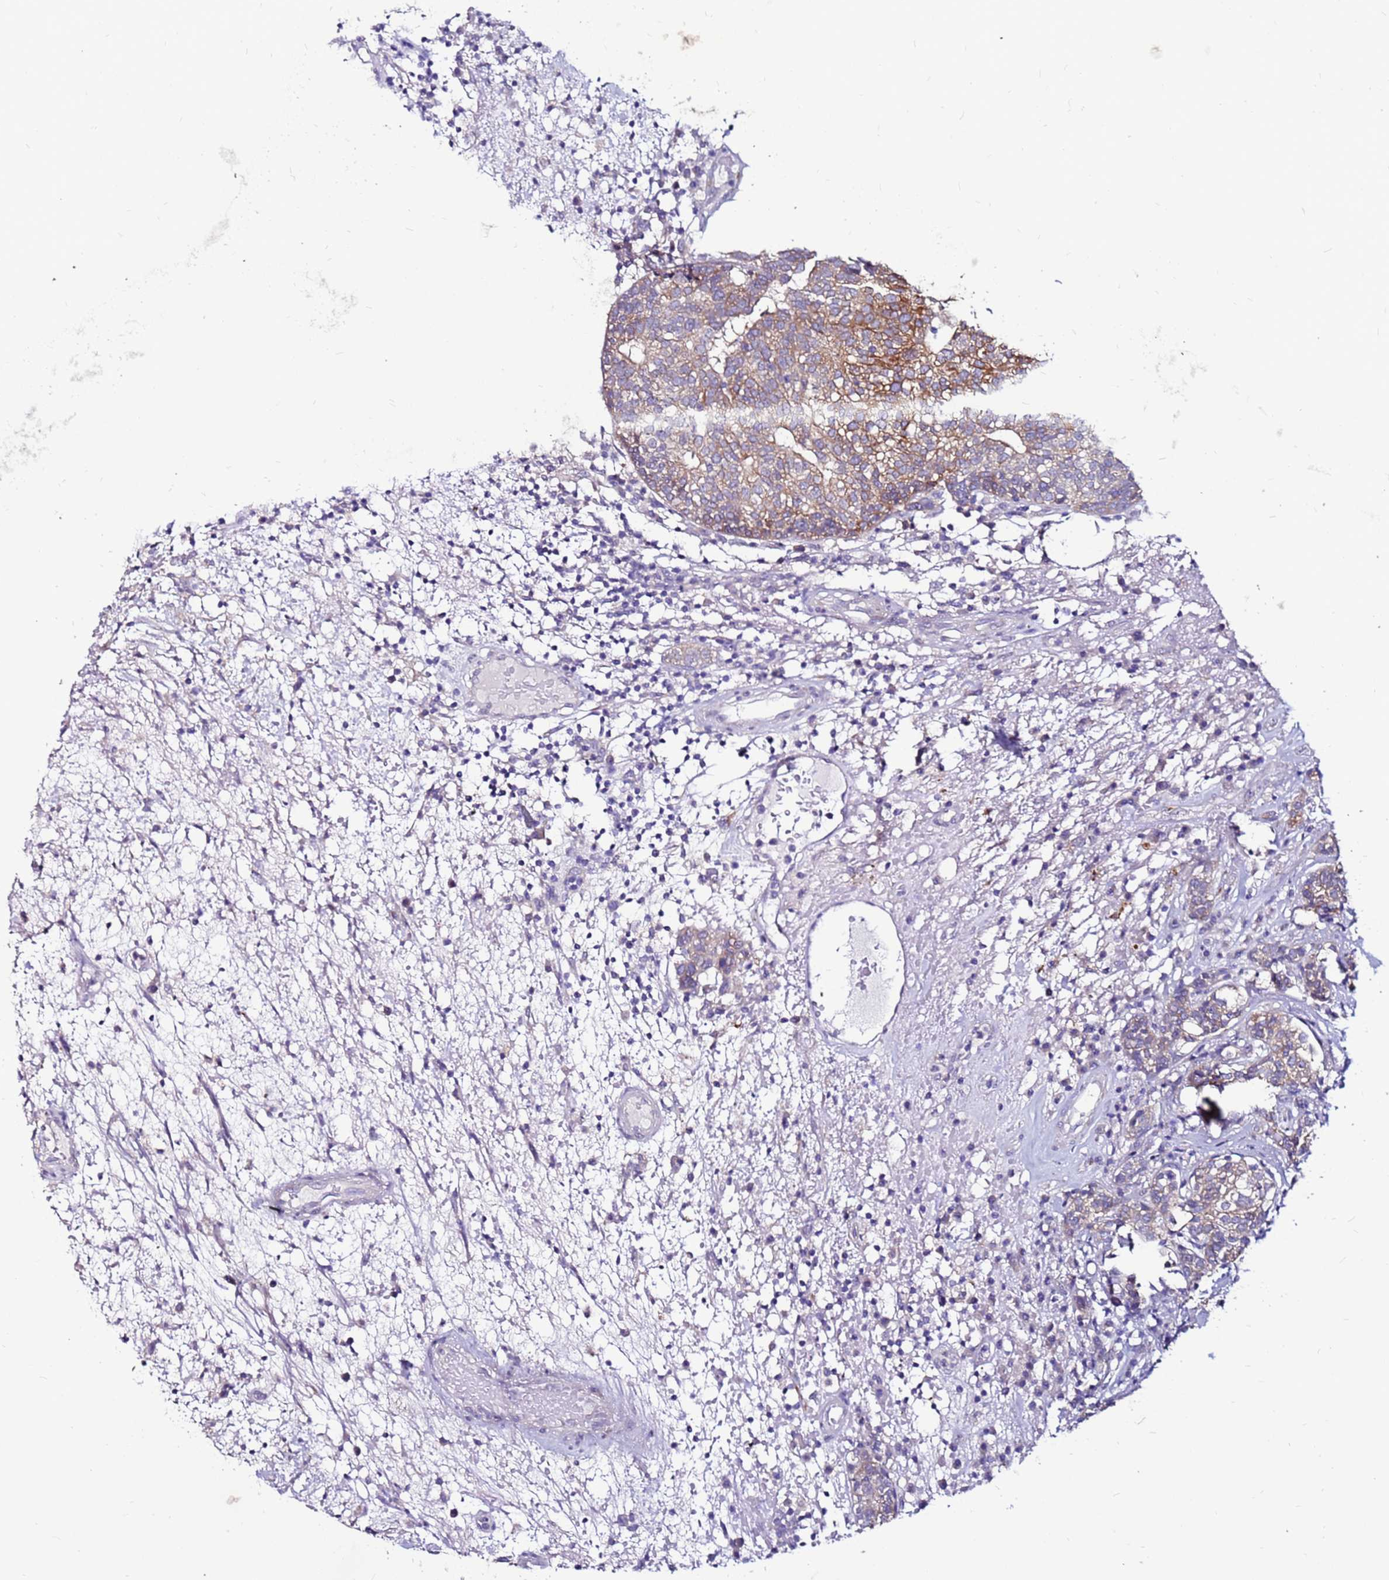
{"staining": {"intensity": "moderate", "quantity": "25%-75%", "location": "cytoplasmic/membranous"}, "tissue": "head and neck cancer", "cell_type": "Tumor cells", "image_type": "cancer", "snomed": [{"axis": "morphology", "description": "Adenocarcinoma, NOS"}, {"axis": "topography", "description": "Salivary gland"}, {"axis": "topography", "description": "Head-Neck"}], "caption": "Head and neck adenocarcinoma was stained to show a protein in brown. There is medium levels of moderate cytoplasmic/membranous staining in about 25%-75% of tumor cells.", "gene": "SLC44A3", "patient": {"sex": "female", "age": 65}}